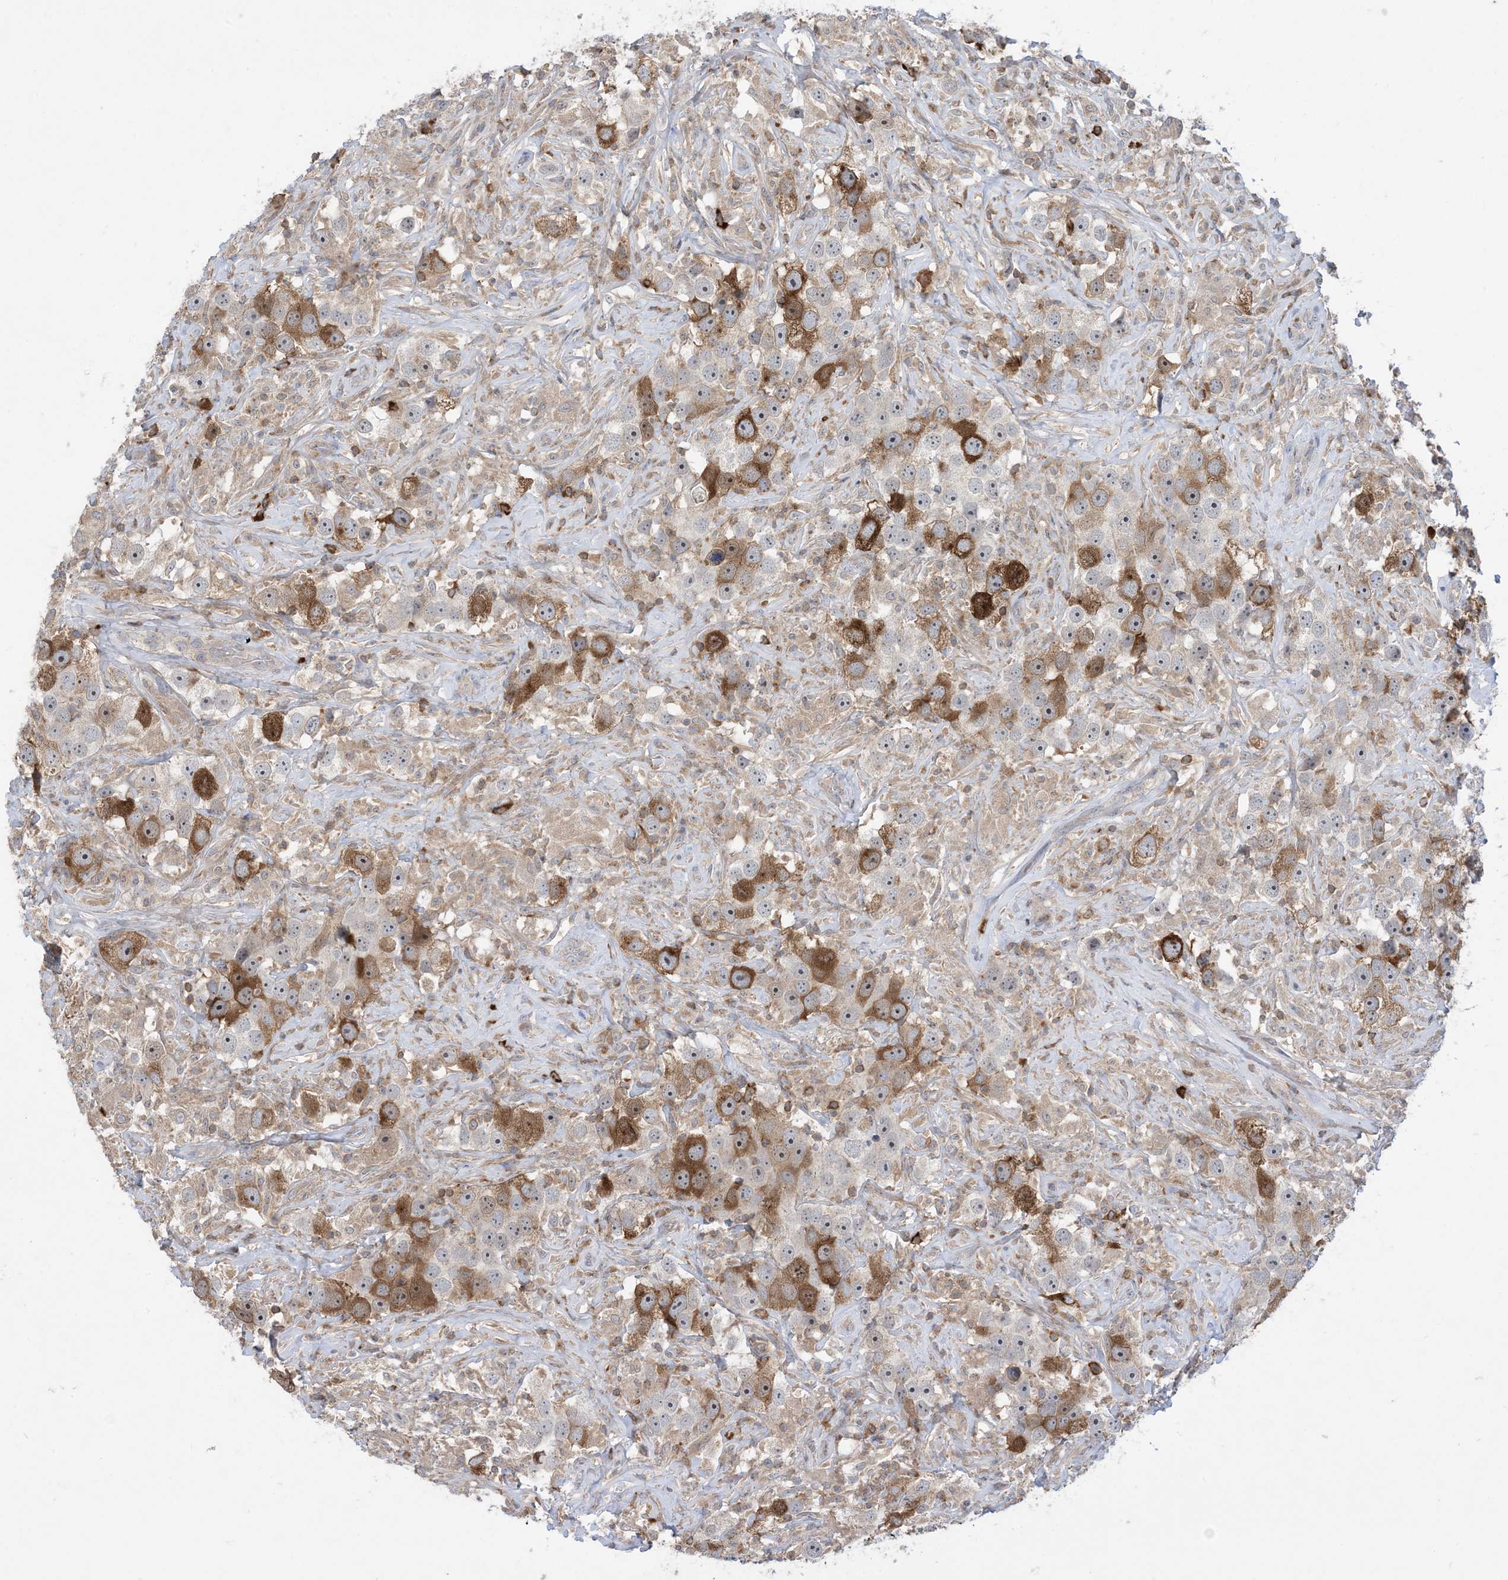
{"staining": {"intensity": "strong", "quantity": "25%-75%", "location": "cytoplasmic/membranous"}, "tissue": "testis cancer", "cell_type": "Tumor cells", "image_type": "cancer", "snomed": [{"axis": "morphology", "description": "Seminoma, NOS"}, {"axis": "topography", "description": "Testis"}], "caption": "Strong cytoplasmic/membranous expression is identified in about 25%-75% of tumor cells in testis seminoma.", "gene": "AOC1", "patient": {"sex": "male", "age": 49}}